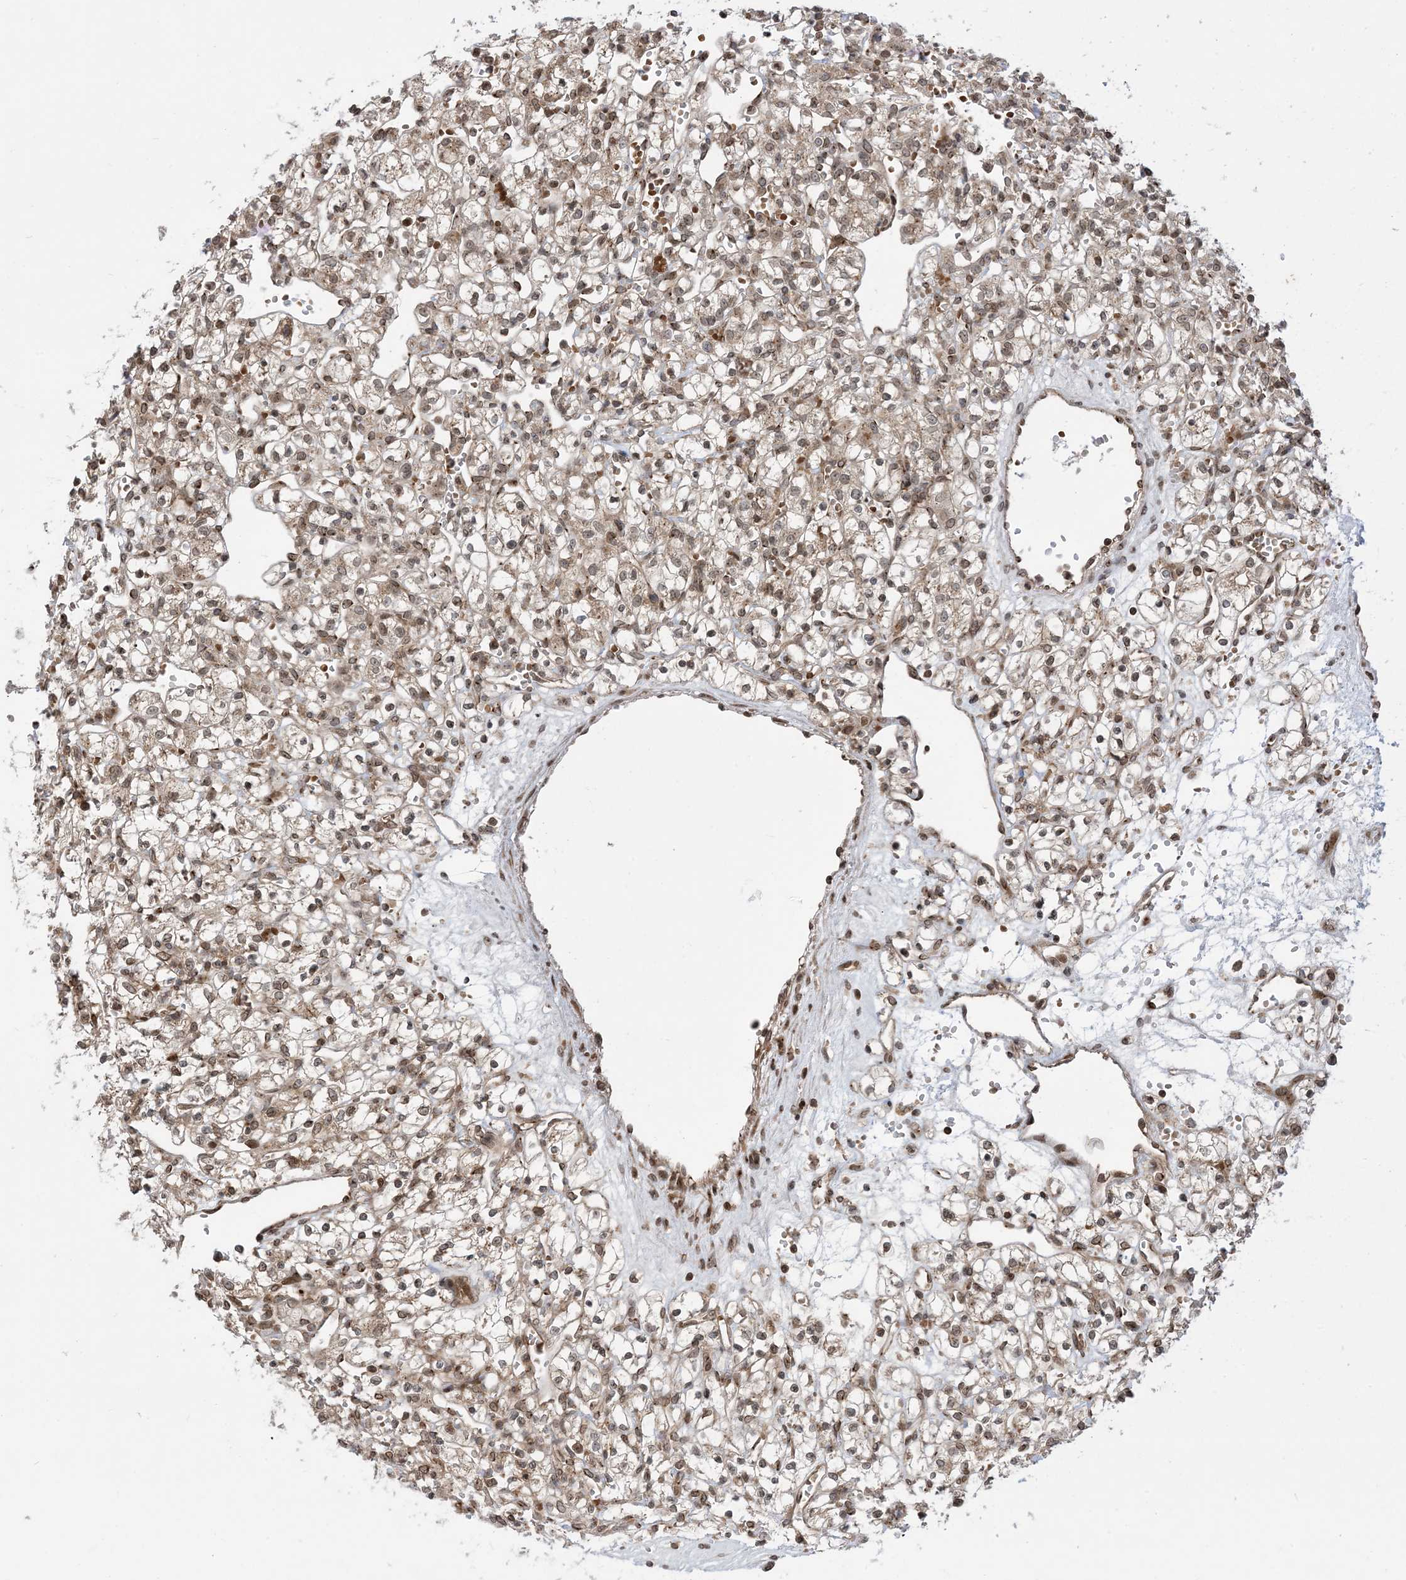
{"staining": {"intensity": "moderate", "quantity": ">75%", "location": "cytoplasmic/membranous,nuclear"}, "tissue": "renal cancer", "cell_type": "Tumor cells", "image_type": "cancer", "snomed": [{"axis": "morphology", "description": "Adenocarcinoma, NOS"}, {"axis": "topography", "description": "Kidney"}], "caption": "The histopathology image reveals staining of renal cancer (adenocarcinoma), revealing moderate cytoplasmic/membranous and nuclear protein expression (brown color) within tumor cells. The protein is stained brown, and the nuclei are stained in blue (DAB (3,3'-diaminobenzidine) IHC with brightfield microscopy, high magnification).", "gene": "CASP4", "patient": {"sex": "female", "age": 59}}